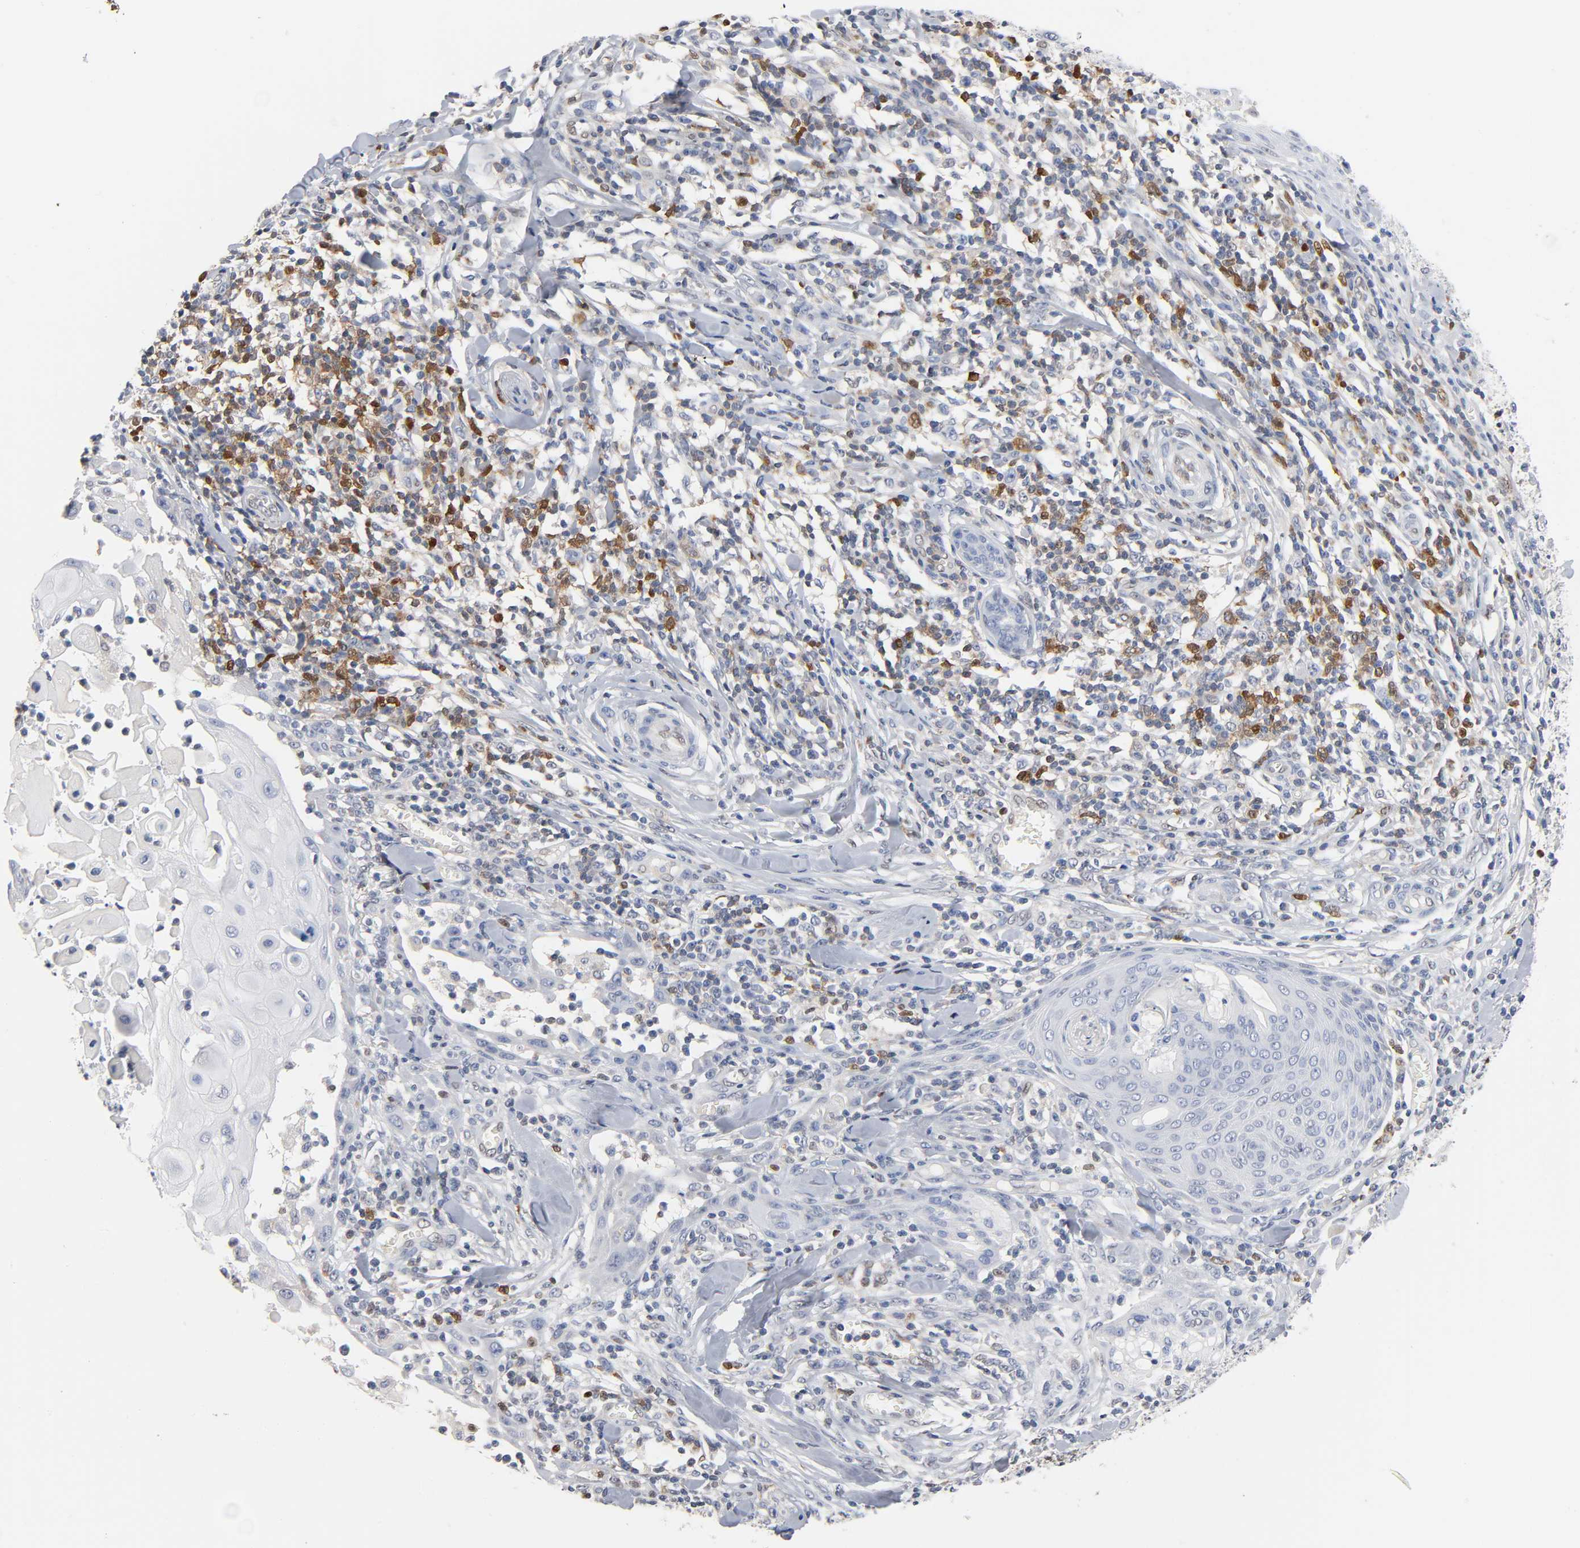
{"staining": {"intensity": "negative", "quantity": "none", "location": "none"}, "tissue": "skin cancer", "cell_type": "Tumor cells", "image_type": "cancer", "snomed": [{"axis": "morphology", "description": "Squamous cell carcinoma, NOS"}, {"axis": "topography", "description": "Skin"}], "caption": "Skin cancer (squamous cell carcinoma) stained for a protein using IHC reveals no expression tumor cells.", "gene": "NFATC1", "patient": {"sex": "male", "age": 24}}